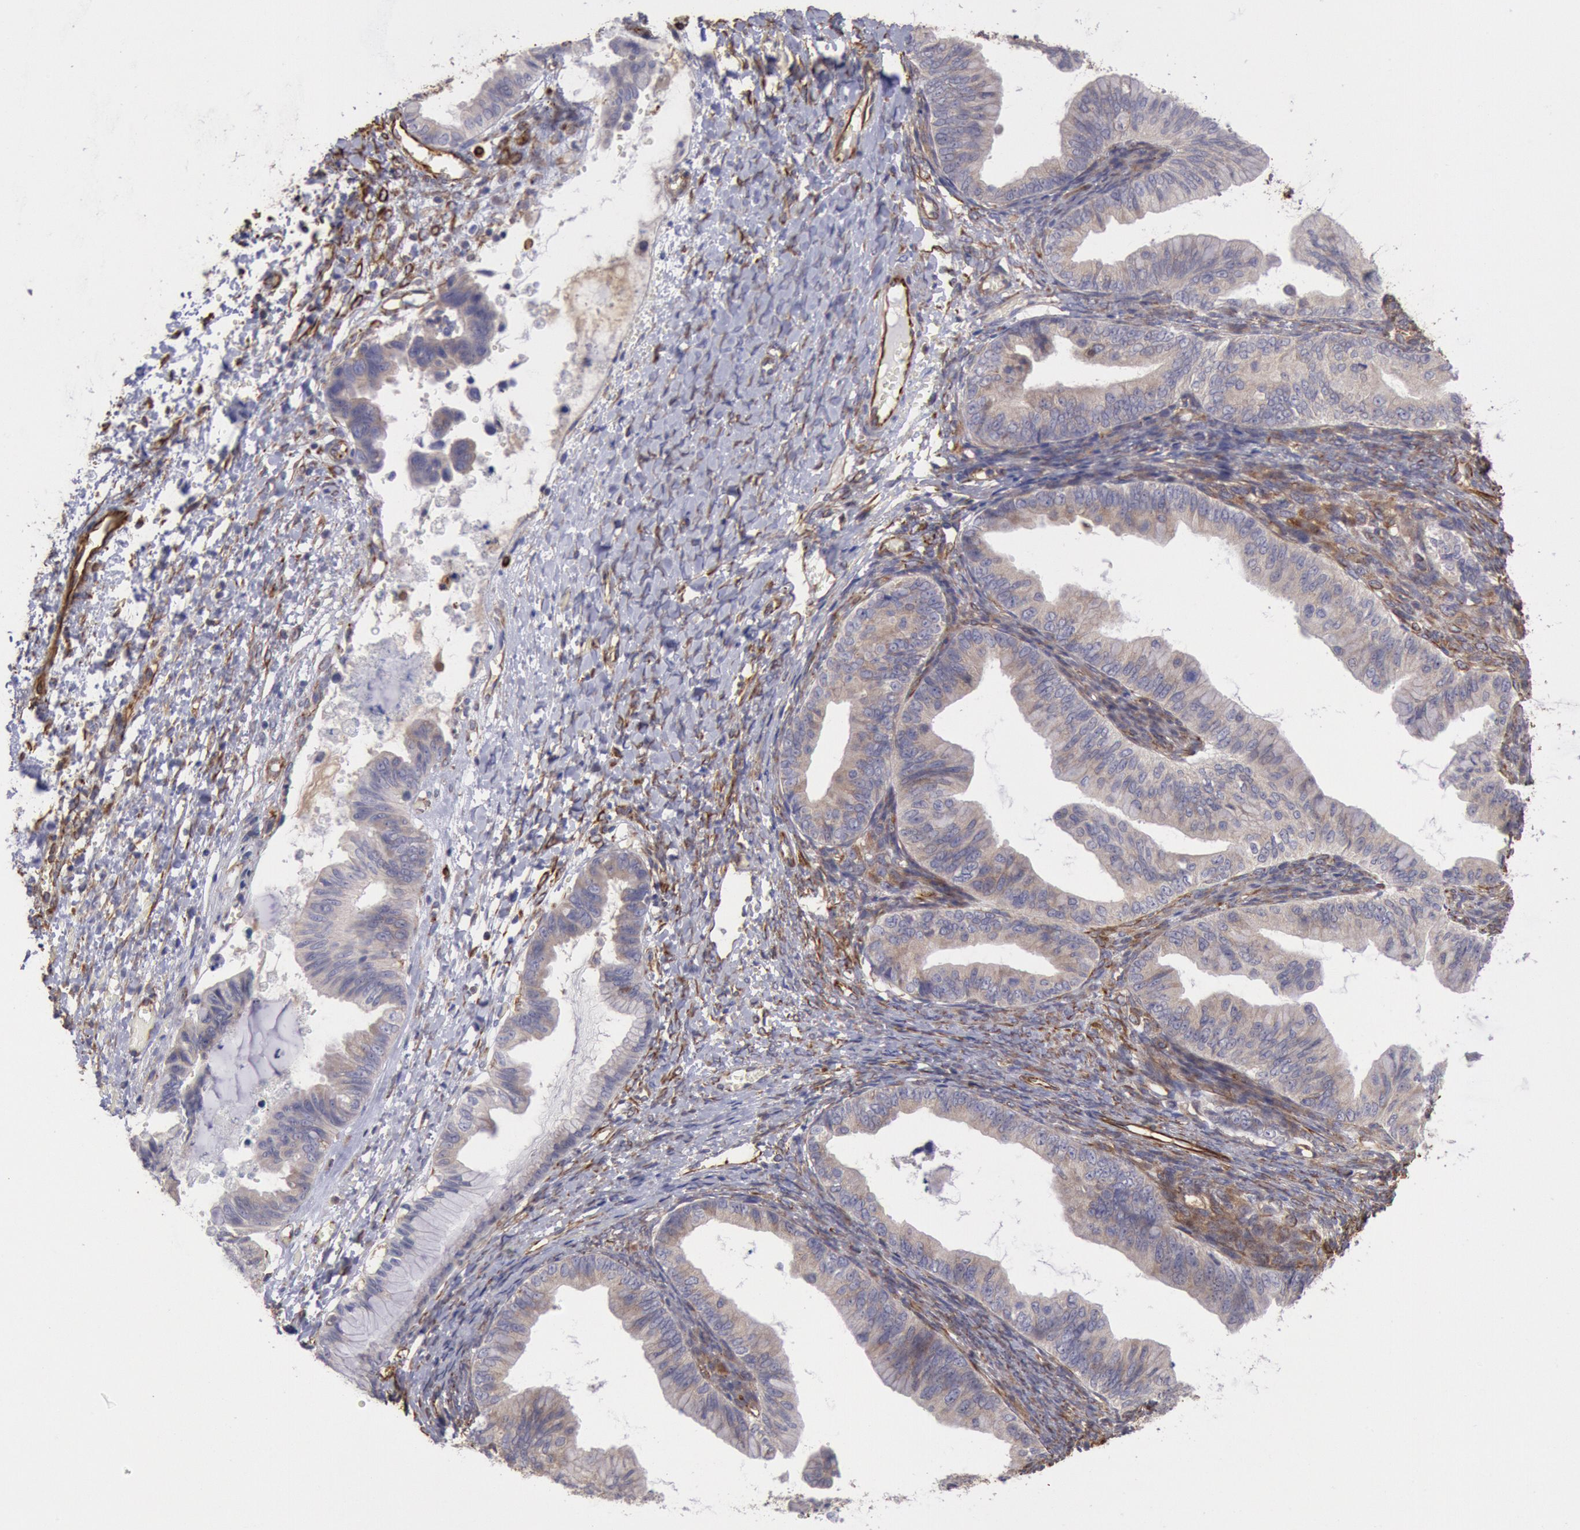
{"staining": {"intensity": "weak", "quantity": "25%-75%", "location": "cytoplasmic/membranous"}, "tissue": "ovarian cancer", "cell_type": "Tumor cells", "image_type": "cancer", "snomed": [{"axis": "morphology", "description": "Cystadenocarcinoma, mucinous, NOS"}, {"axis": "topography", "description": "Ovary"}], "caption": "Weak cytoplasmic/membranous protein positivity is present in approximately 25%-75% of tumor cells in ovarian mucinous cystadenocarcinoma.", "gene": "RNF139", "patient": {"sex": "female", "age": 36}}